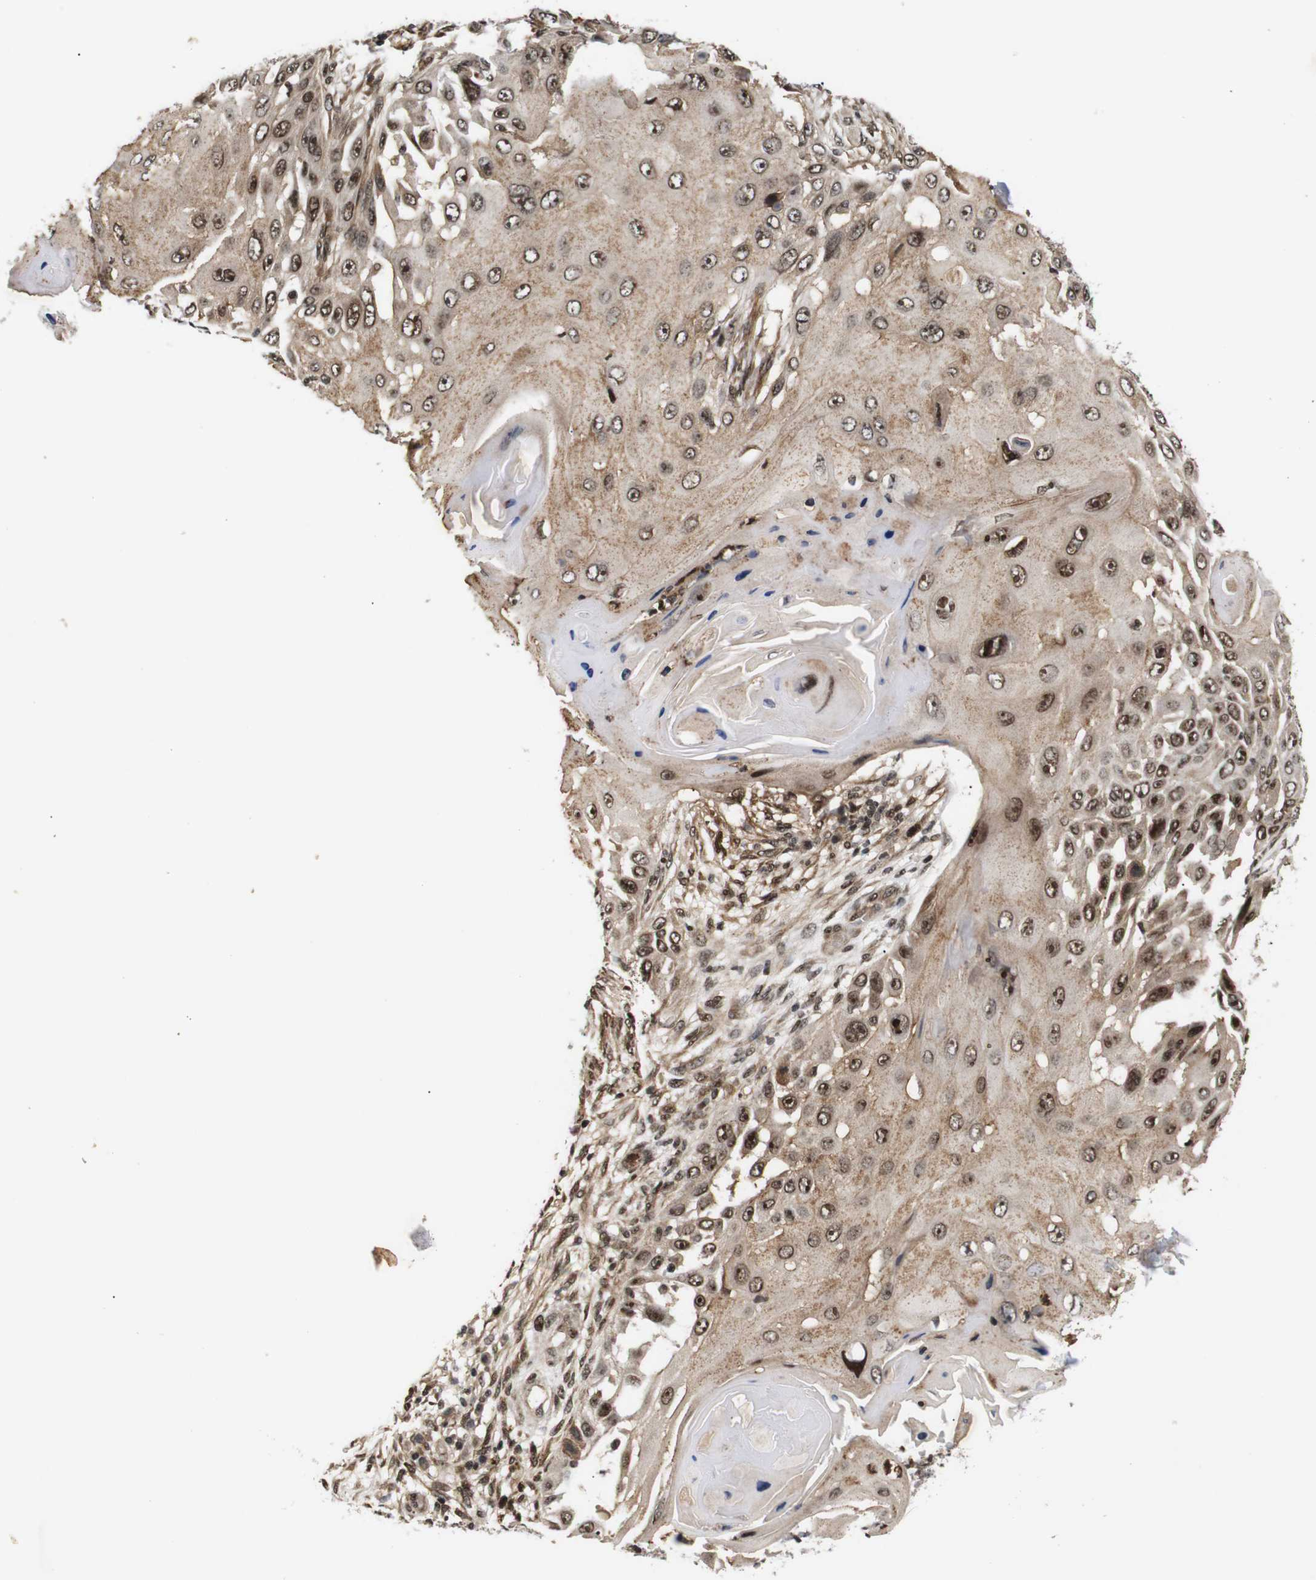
{"staining": {"intensity": "moderate", "quantity": ">75%", "location": "cytoplasmic/membranous,nuclear"}, "tissue": "skin cancer", "cell_type": "Tumor cells", "image_type": "cancer", "snomed": [{"axis": "morphology", "description": "Squamous cell carcinoma, NOS"}, {"axis": "topography", "description": "Skin"}], "caption": "Immunohistochemistry histopathology image of neoplastic tissue: human squamous cell carcinoma (skin) stained using IHC demonstrates medium levels of moderate protein expression localized specifically in the cytoplasmic/membranous and nuclear of tumor cells, appearing as a cytoplasmic/membranous and nuclear brown color.", "gene": "KIF23", "patient": {"sex": "female", "age": 44}}